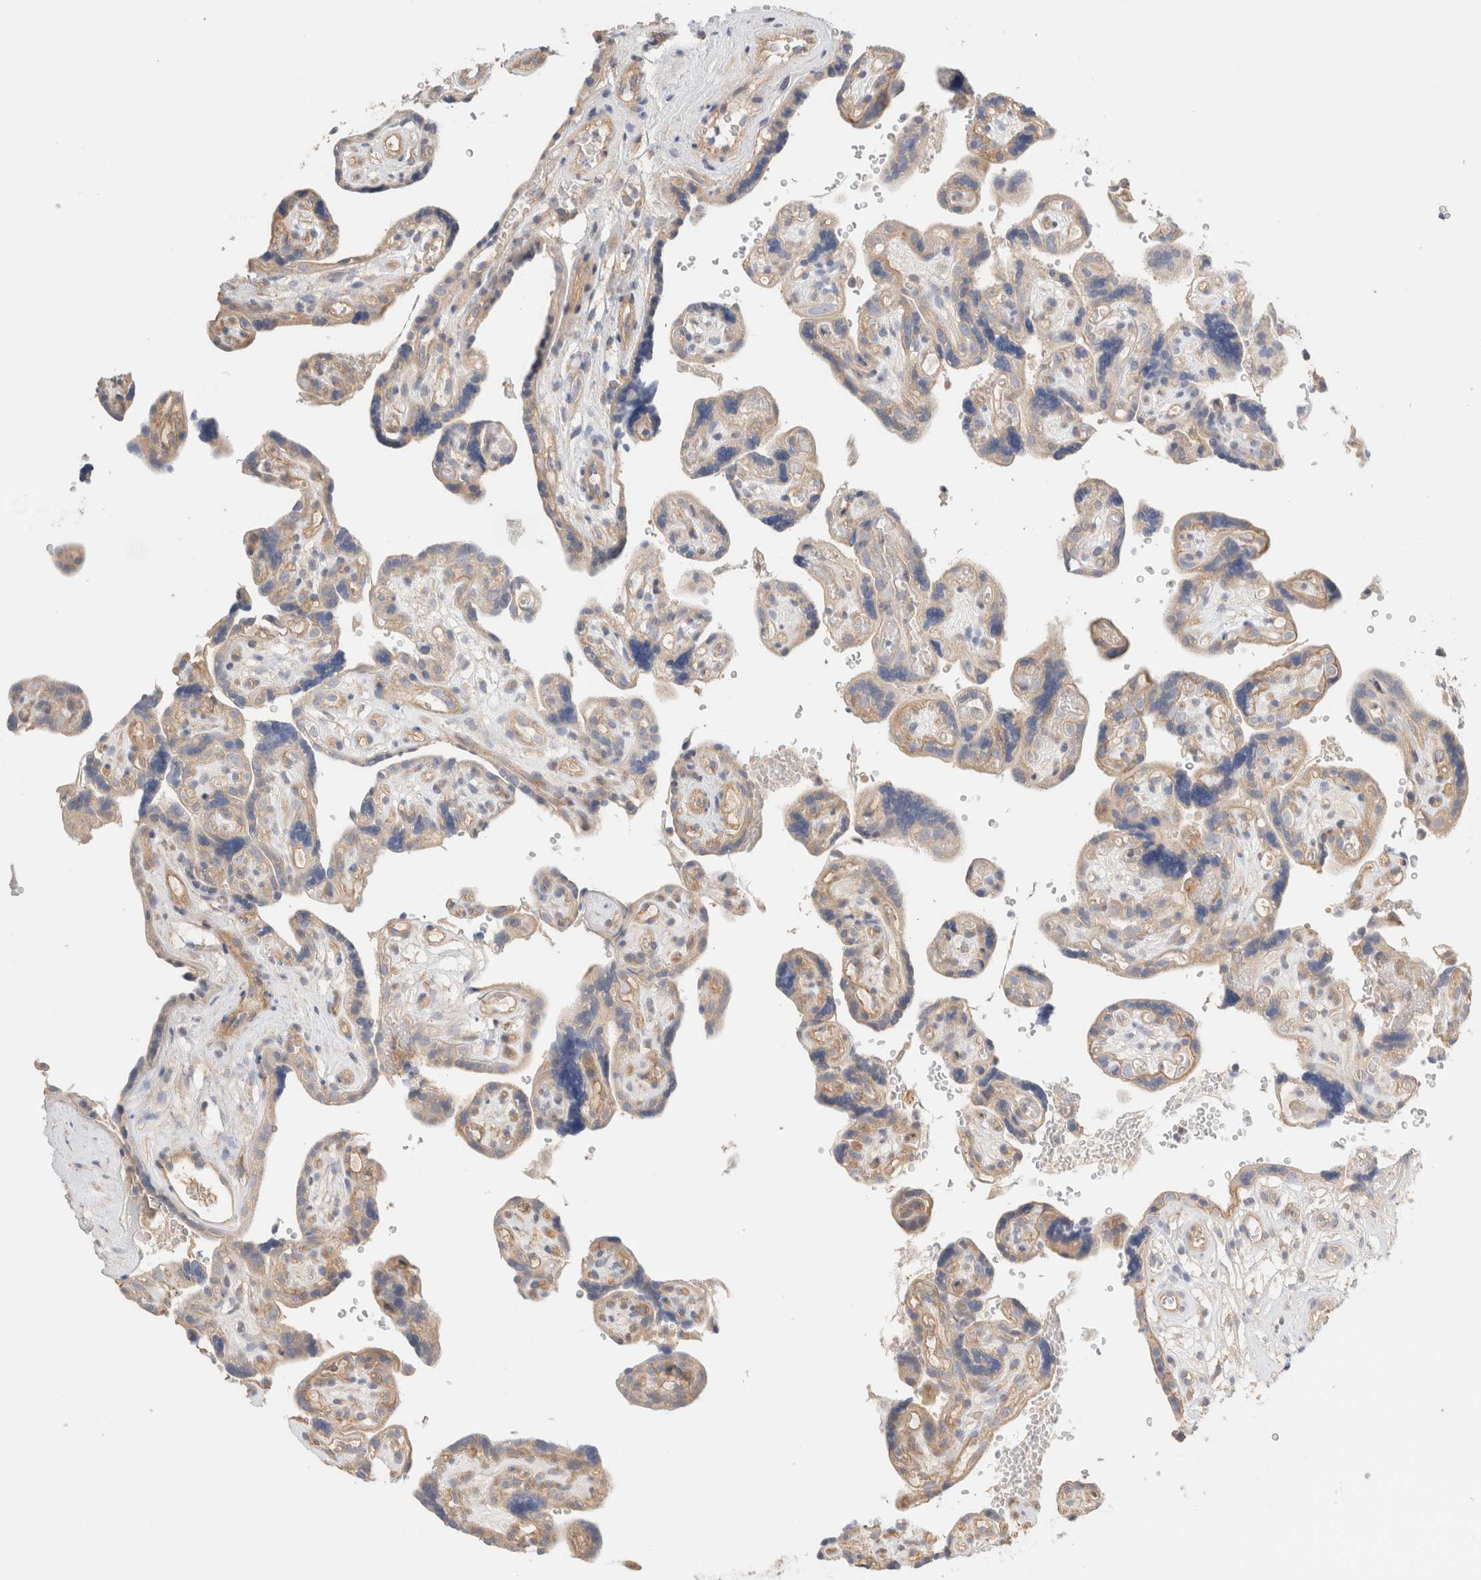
{"staining": {"intensity": "weak", "quantity": ">75%", "location": "cytoplasmic/membranous"}, "tissue": "placenta", "cell_type": "Decidual cells", "image_type": "normal", "snomed": [{"axis": "morphology", "description": "Normal tissue, NOS"}, {"axis": "topography", "description": "Placenta"}], "caption": "This image reveals immunohistochemistry staining of unremarkable placenta, with low weak cytoplasmic/membranous staining in approximately >75% of decidual cells.", "gene": "B3GNTL1", "patient": {"sex": "female", "age": 30}}